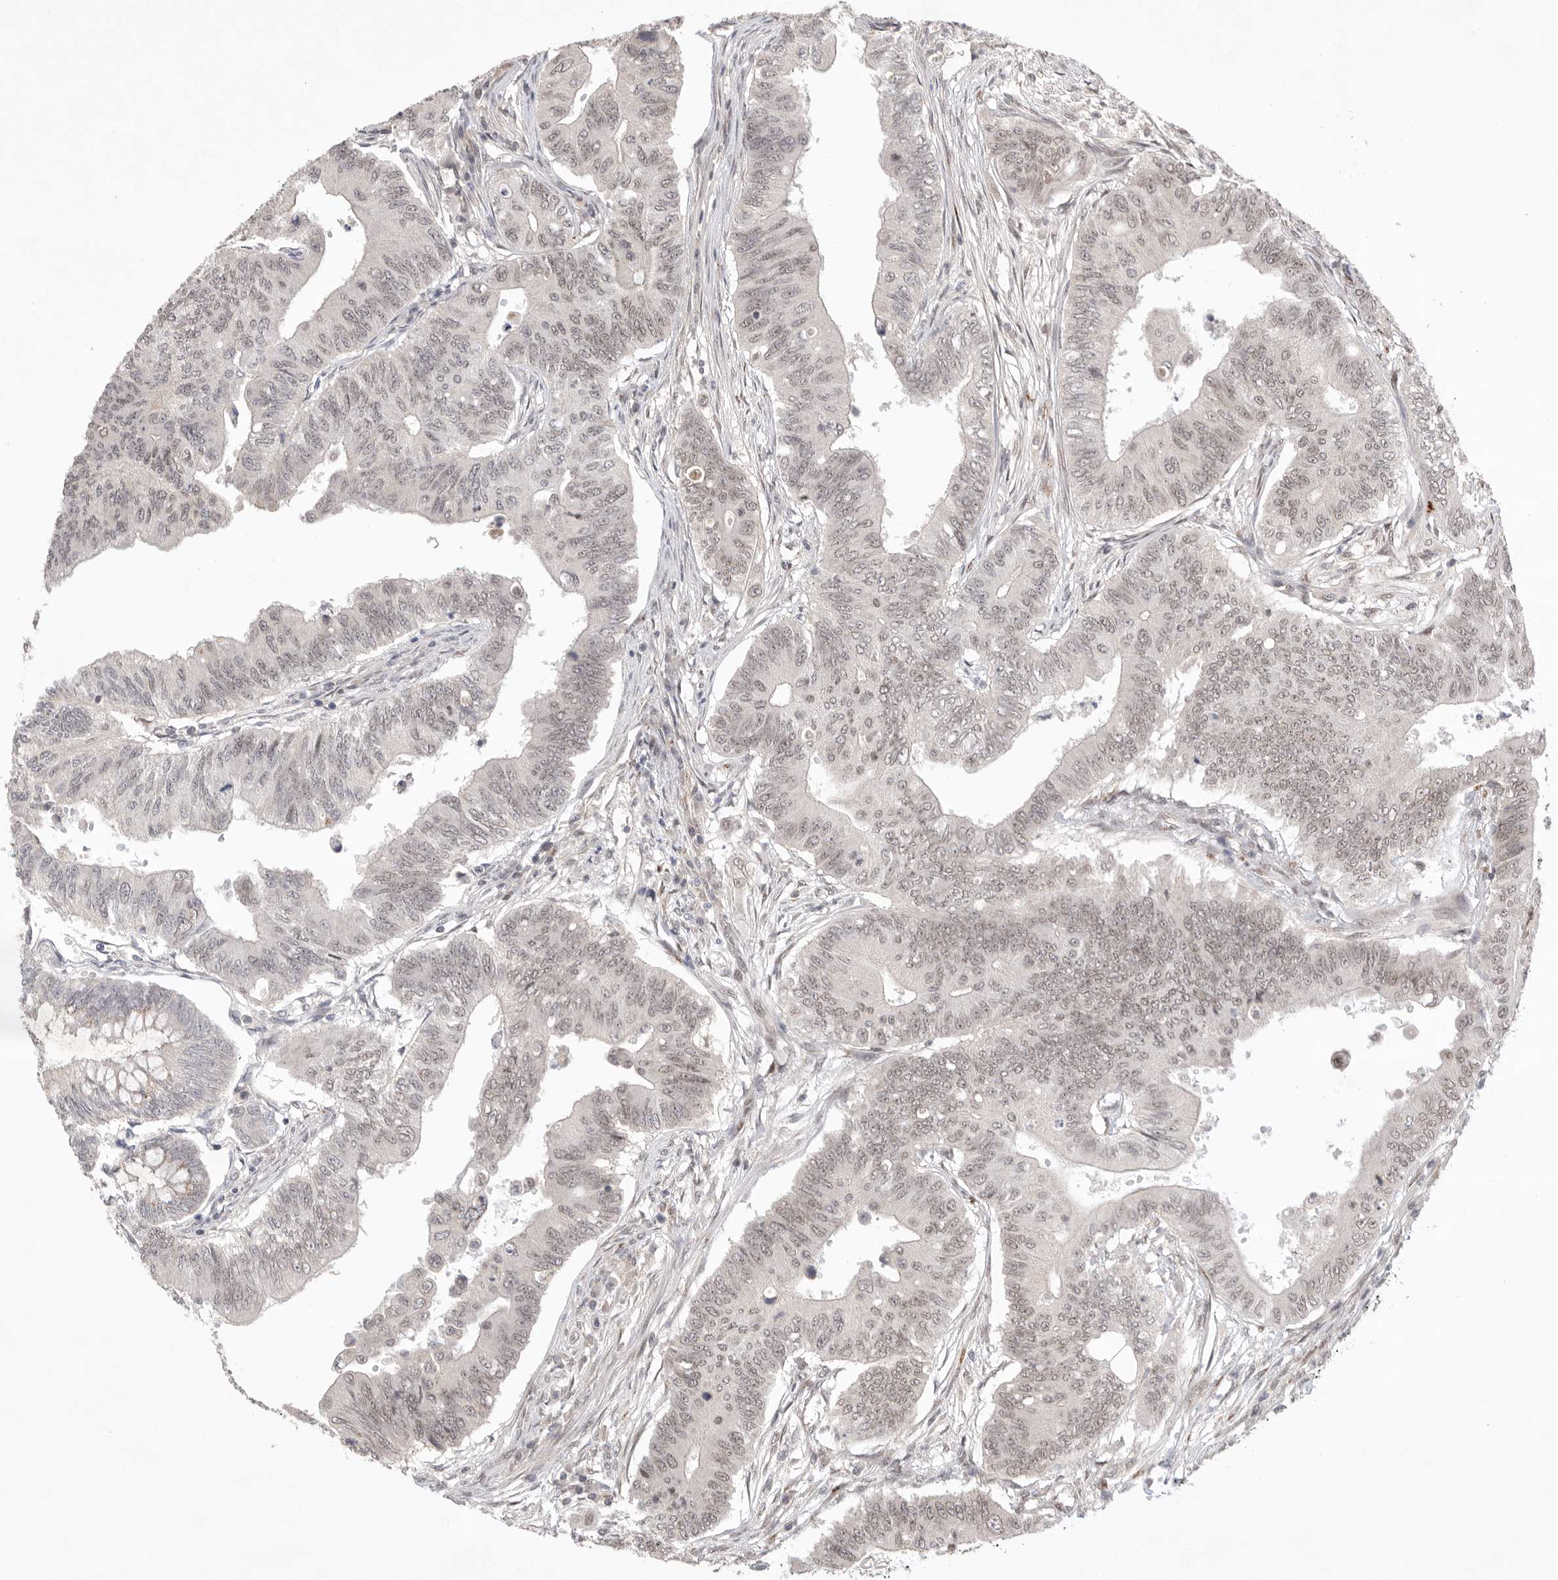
{"staining": {"intensity": "weak", "quantity": "25%-75%", "location": "nuclear"}, "tissue": "colorectal cancer", "cell_type": "Tumor cells", "image_type": "cancer", "snomed": [{"axis": "morphology", "description": "Adenoma, NOS"}, {"axis": "morphology", "description": "Adenocarcinoma, NOS"}, {"axis": "topography", "description": "Colon"}], "caption": "Immunohistochemistry (DAB) staining of human colorectal cancer demonstrates weak nuclear protein positivity in about 25%-75% of tumor cells.", "gene": "LEMD3", "patient": {"sex": "male", "age": 79}}